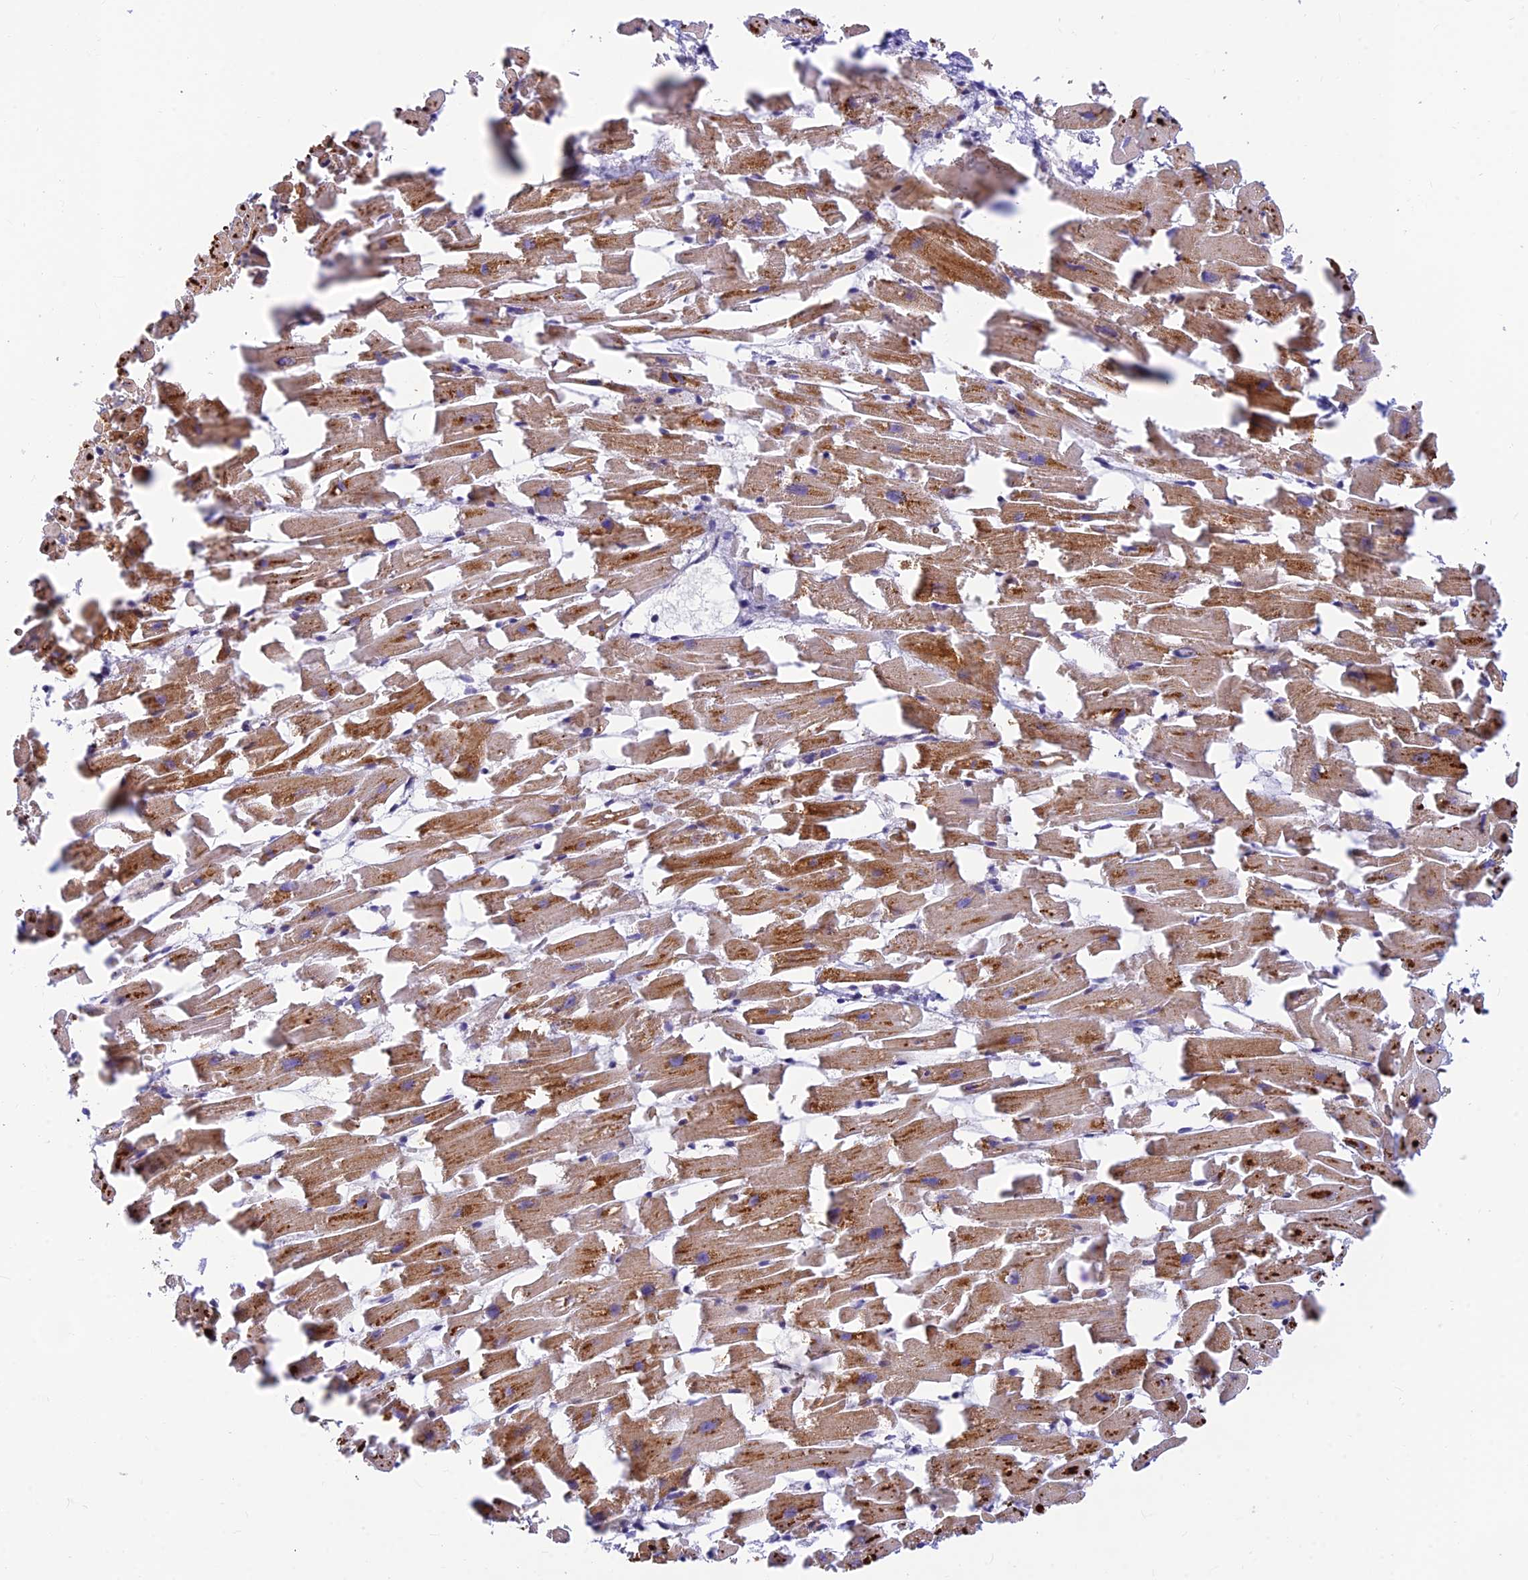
{"staining": {"intensity": "strong", "quantity": ">75%", "location": "cytoplasmic/membranous"}, "tissue": "heart muscle", "cell_type": "Cardiomyocytes", "image_type": "normal", "snomed": [{"axis": "morphology", "description": "Normal tissue, NOS"}, {"axis": "topography", "description": "Heart"}], "caption": "Heart muscle was stained to show a protein in brown. There is high levels of strong cytoplasmic/membranous staining in about >75% of cardiomyocytes. The staining was performed using DAB to visualize the protein expression in brown, while the nuclei were stained in blue with hematoxylin (Magnification: 20x).", "gene": "LYSMD2", "patient": {"sex": "female", "age": 64}}